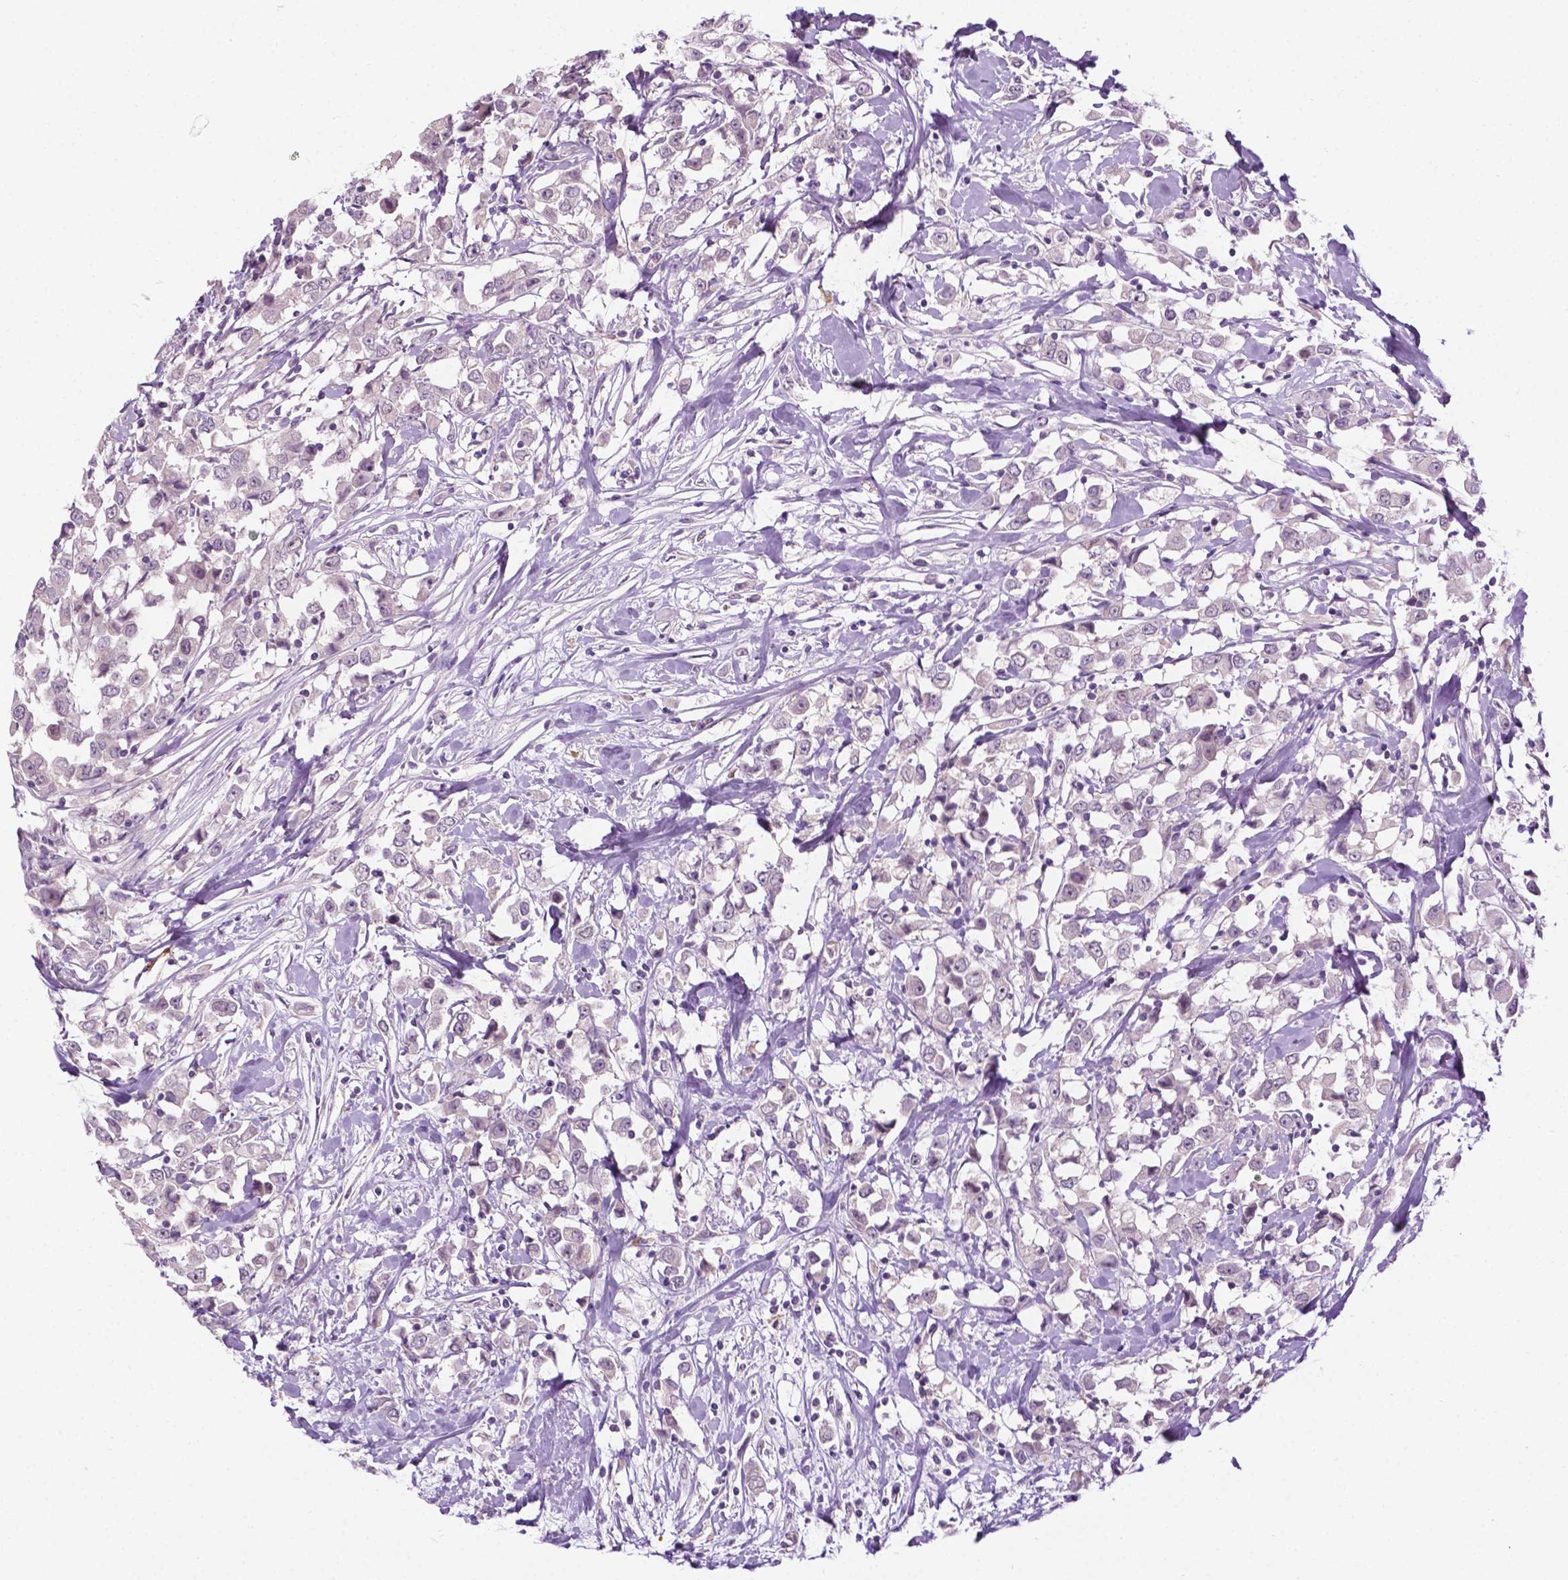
{"staining": {"intensity": "negative", "quantity": "none", "location": "none"}, "tissue": "breast cancer", "cell_type": "Tumor cells", "image_type": "cancer", "snomed": [{"axis": "morphology", "description": "Duct carcinoma"}, {"axis": "topography", "description": "Breast"}], "caption": "This is a histopathology image of IHC staining of breast cancer, which shows no expression in tumor cells. The staining is performed using DAB (3,3'-diaminobenzidine) brown chromogen with nuclei counter-stained in using hematoxylin.", "gene": "DENND4A", "patient": {"sex": "female", "age": 61}}